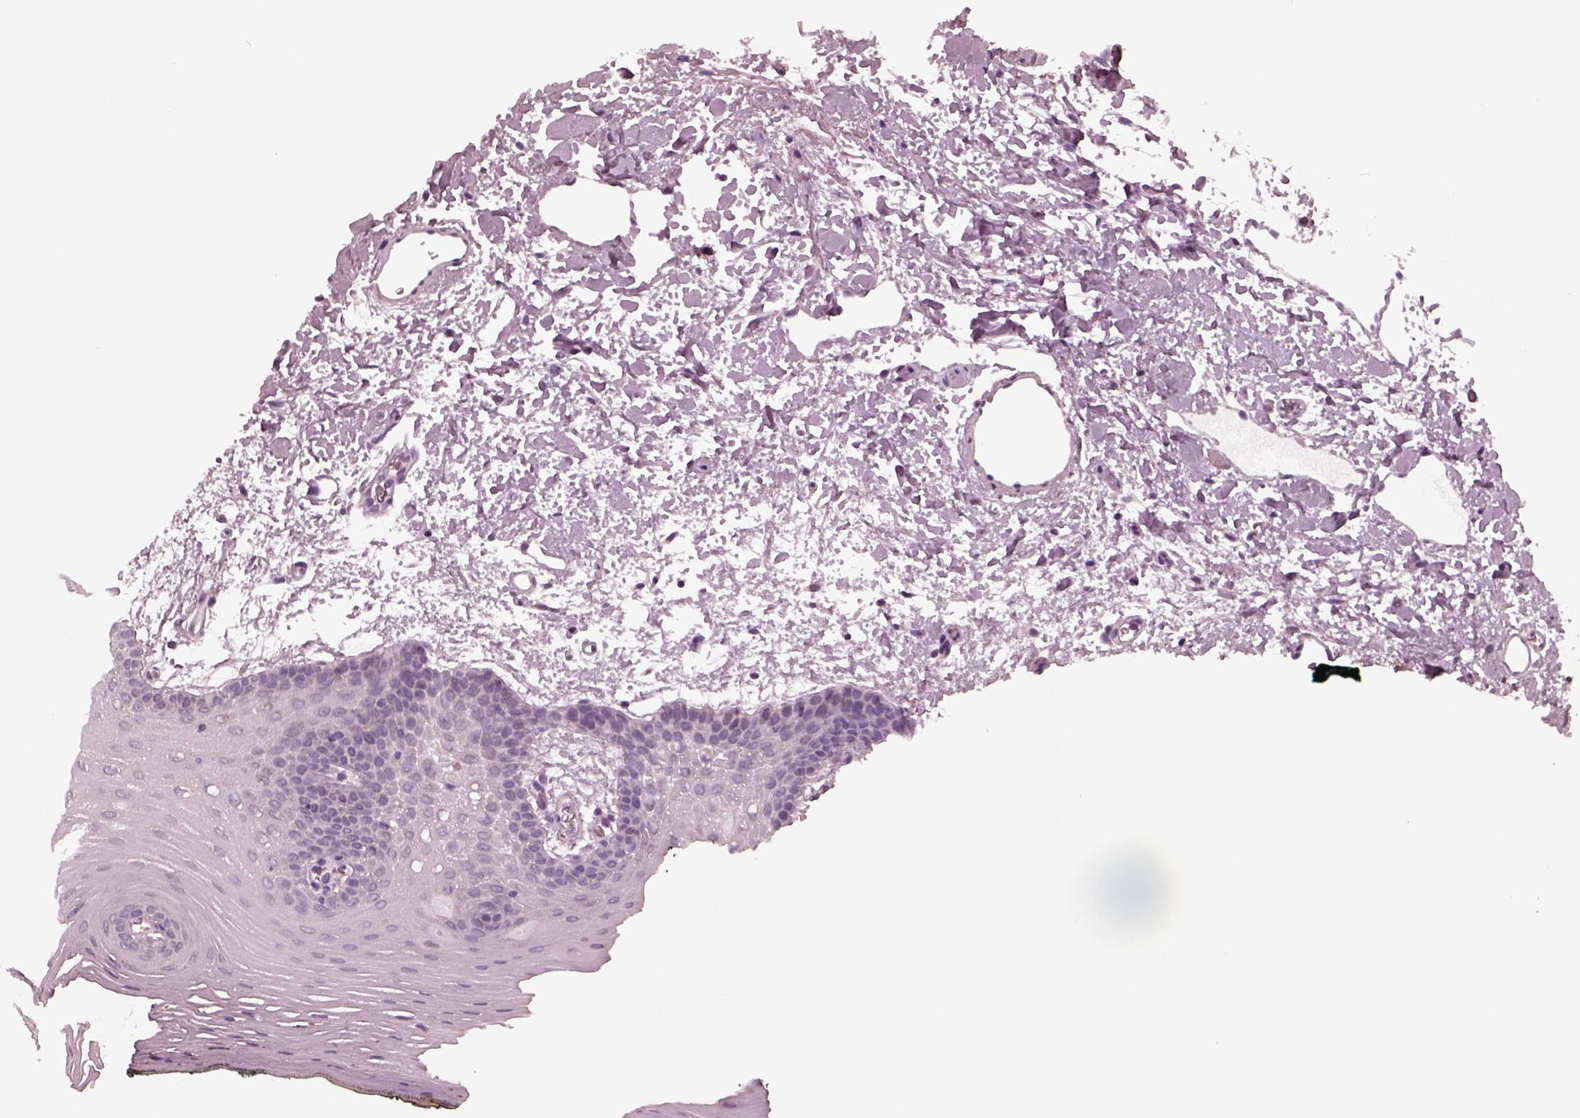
{"staining": {"intensity": "negative", "quantity": "none", "location": "none"}, "tissue": "oral mucosa", "cell_type": "Squamous epithelial cells", "image_type": "normal", "snomed": [{"axis": "morphology", "description": "Normal tissue, NOS"}, {"axis": "topography", "description": "Oral tissue"}, {"axis": "topography", "description": "Head-Neck"}], "caption": "Immunohistochemistry image of benign oral mucosa: human oral mucosa stained with DAB (3,3'-diaminobenzidine) exhibits no significant protein positivity in squamous epithelial cells.", "gene": "CELSR3", "patient": {"sex": "male", "age": 65}}